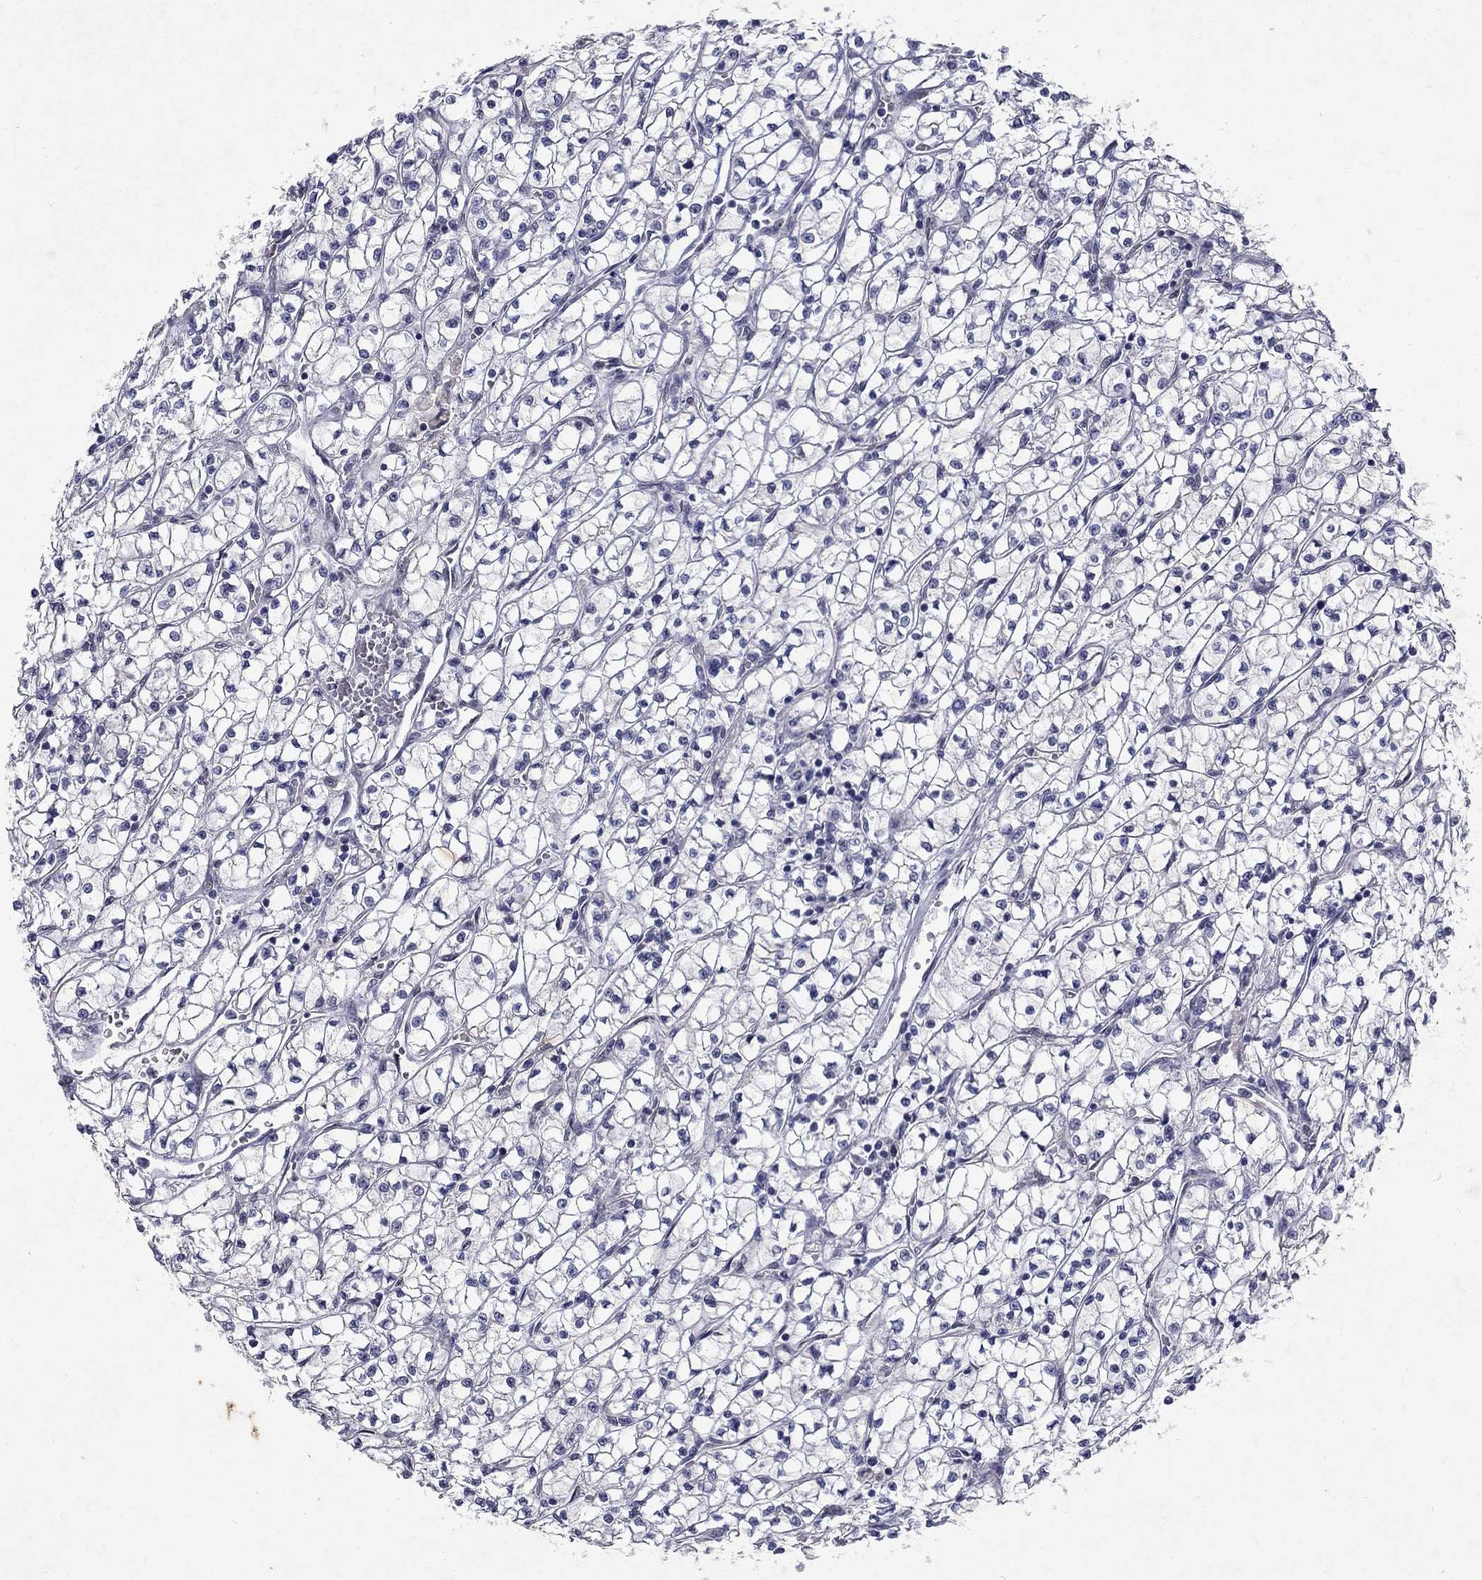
{"staining": {"intensity": "negative", "quantity": "none", "location": "none"}, "tissue": "renal cancer", "cell_type": "Tumor cells", "image_type": "cancer", "snomed": [{"axis": "morphology", "description": "Adenocarcinoma, NOS"}, {"axis": "topography", "description": "Kidney"}], "caption": "The photomicrograph shows no staining of tumor cells in renal cancer (adenocarcinoma).", "gene": "RBFOX1", "patient": {"sex": "female", "age": 64}}